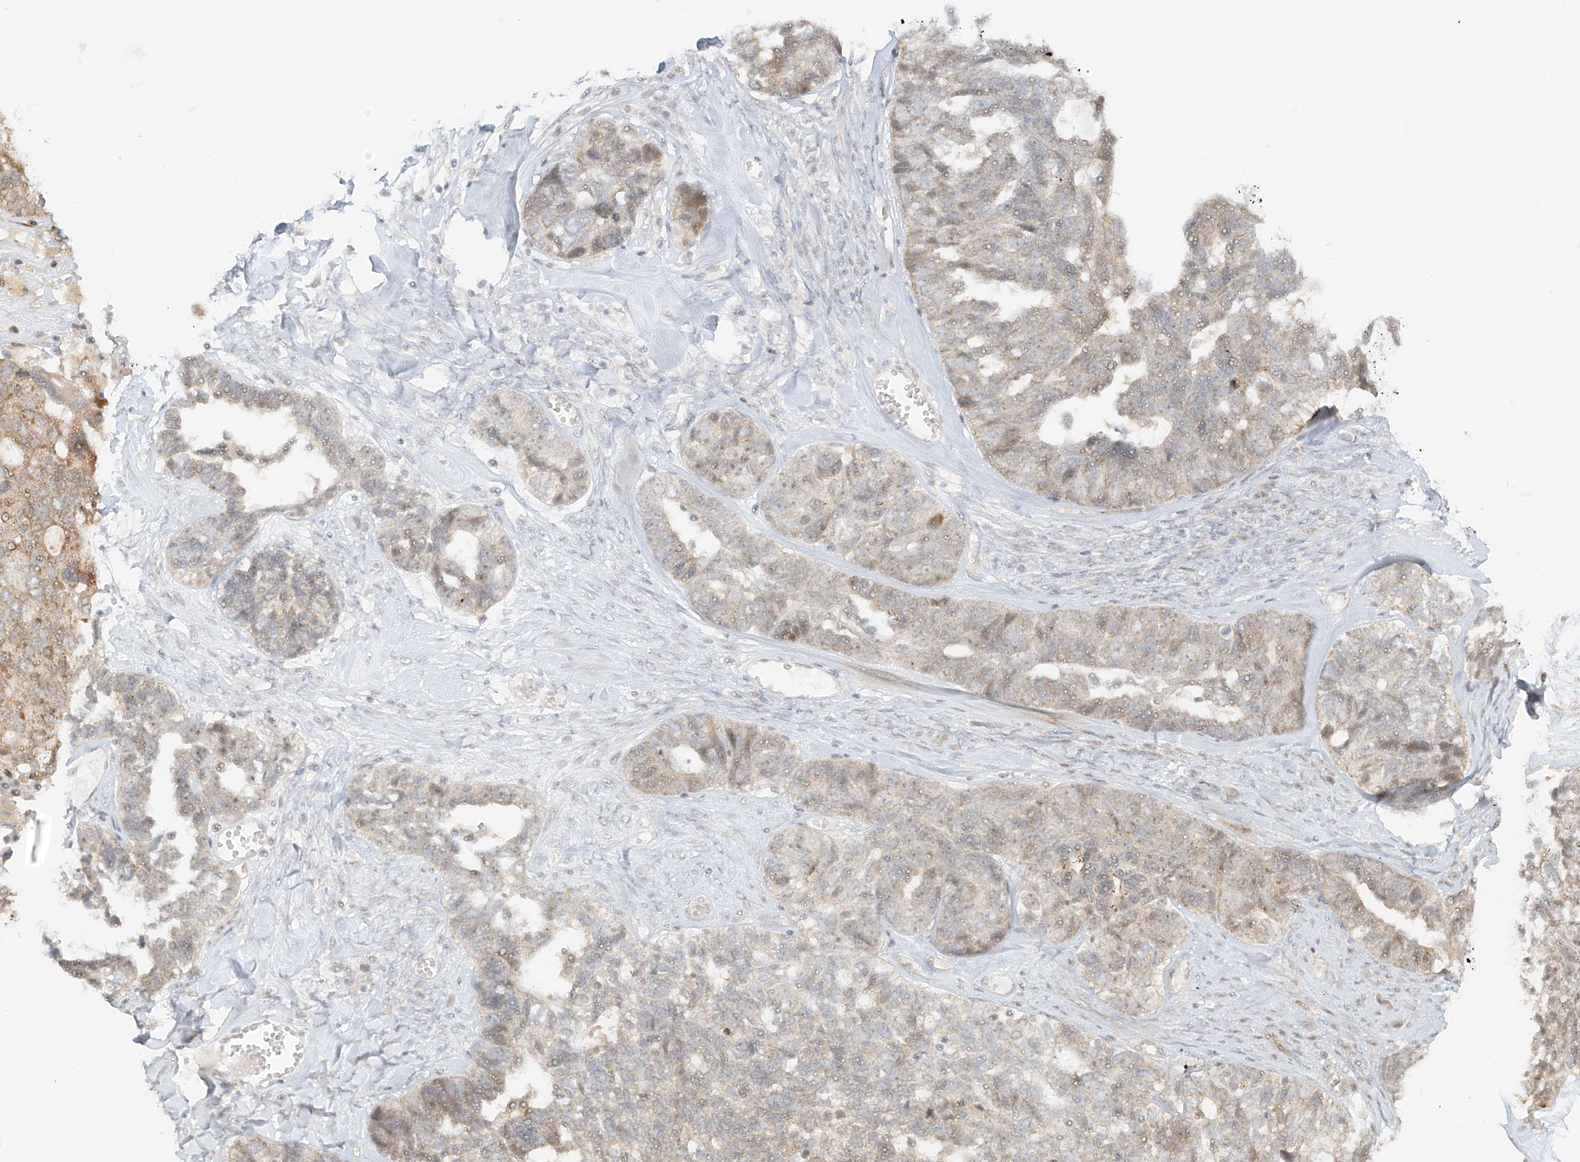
{"staining": {"intensity": "weak", "quantity": "25%-75%", "location": "cytoplasmic/membranous"}, "tissue": "ovarian cancer", "cell_type": "Tumor cells", "image_type": "cancer", "snomed": [{"axis": "morphology", "description": "Cystadenocarcinoma, serous, NOS"}, {"axis": "topography", "description": "Ovary"}], "caption": "Ovarian serous cystadenocarcinoma stained with a protein marker exhibits weak staining in tumor cells.", "gene": "MIPEP", "patient": {"sex": "female", "age": 79}}